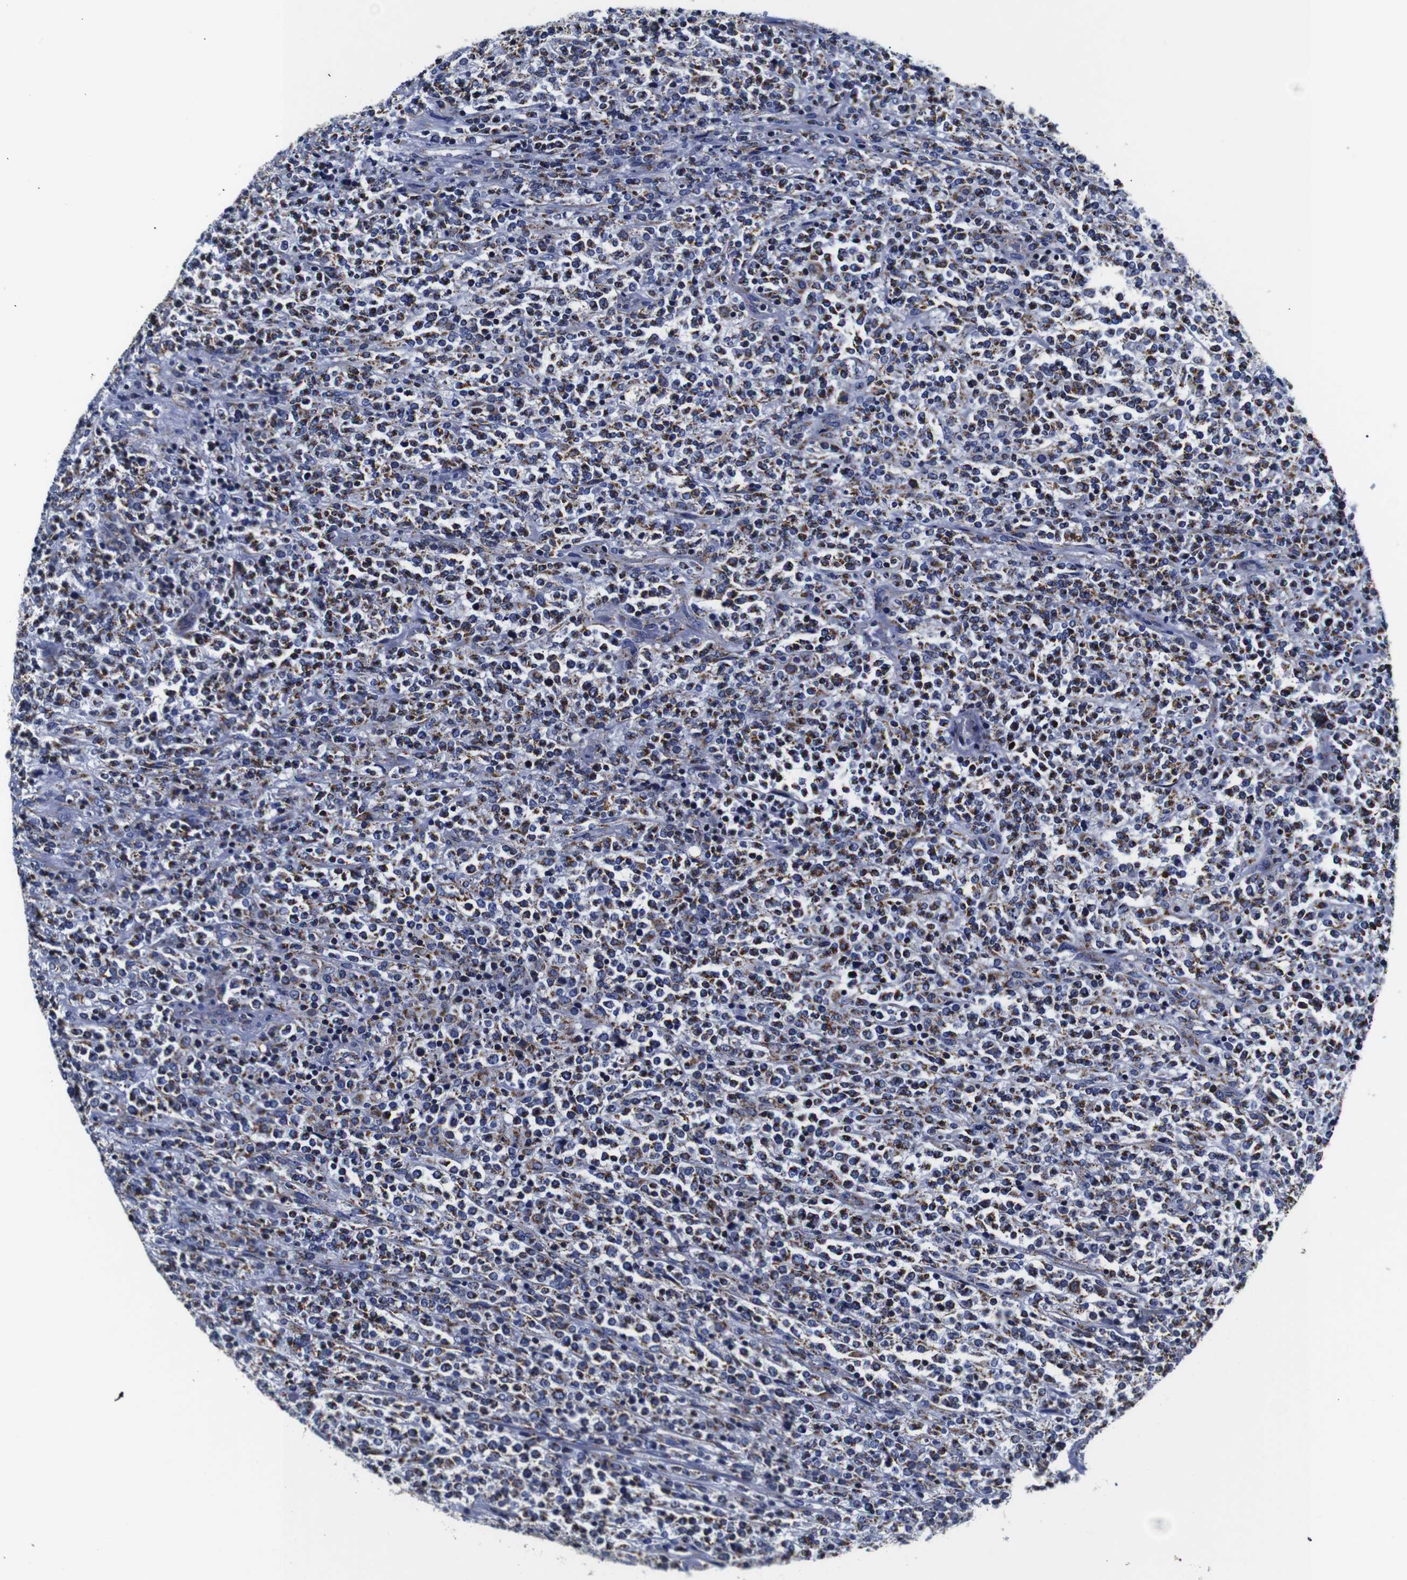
{"staining": {"intensity": "moderate", "quantity": "25%-75%", "location": "cytoplasmic/membranous"}, "tissue": "lymphoma", "cell_type": "Tumor cells", "image_type": "cancer", "snomed": [{"axis": "morphology", "description": "Malignant lymphoma, non-Hodgkin's type, High grade"}, {"axis": "topography", "description": "Soft tissue"}], "caption": "High-power microscopy captured an immunohistochemistry (IHC) micrograph of lymphoma, revealing moderate cytoplasmic/membranous expression in about 25%-75% of tumor cells.", "gene": "FKBP9", "patient": {"sex": "male", "age": 18}}